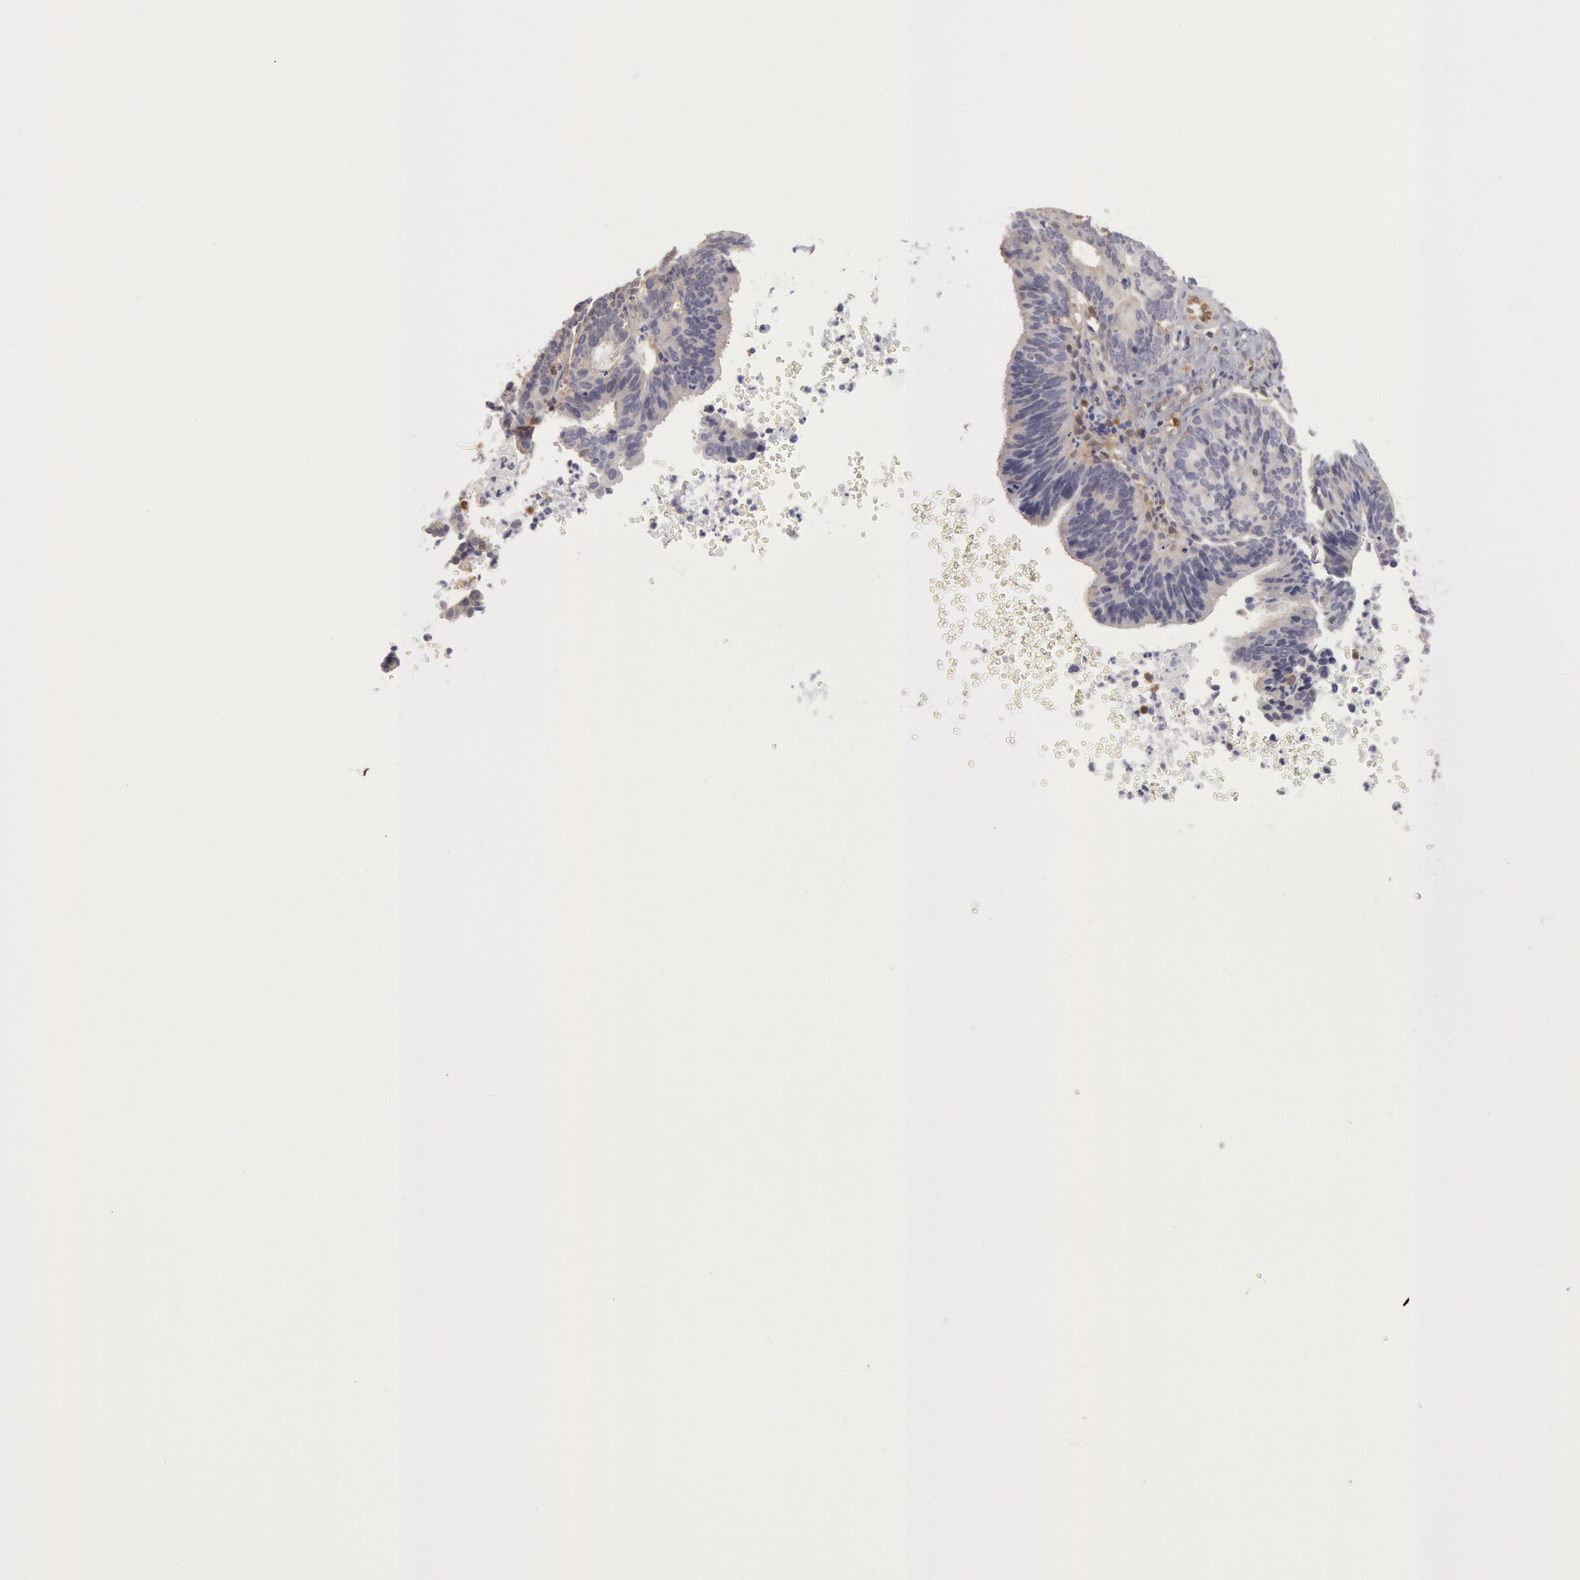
{"staining": {"intensity": "negative", "quantity": "none", "location": "none"}, "tissue": "ovarian cancer", "cell_type": "Tumor cells", "image_type": "cancer", "snomed": [{"axis": "morphology", "description": "Carcinoma, endometroid"}, {"axis": "topography", "description": "Ovary"}], "caption": "Tumor cells are negative for protein expression in human ovarian endometroid carcinoma.", "gene": "CCDC50", "patient": {"sex": "female", "age": 52}}